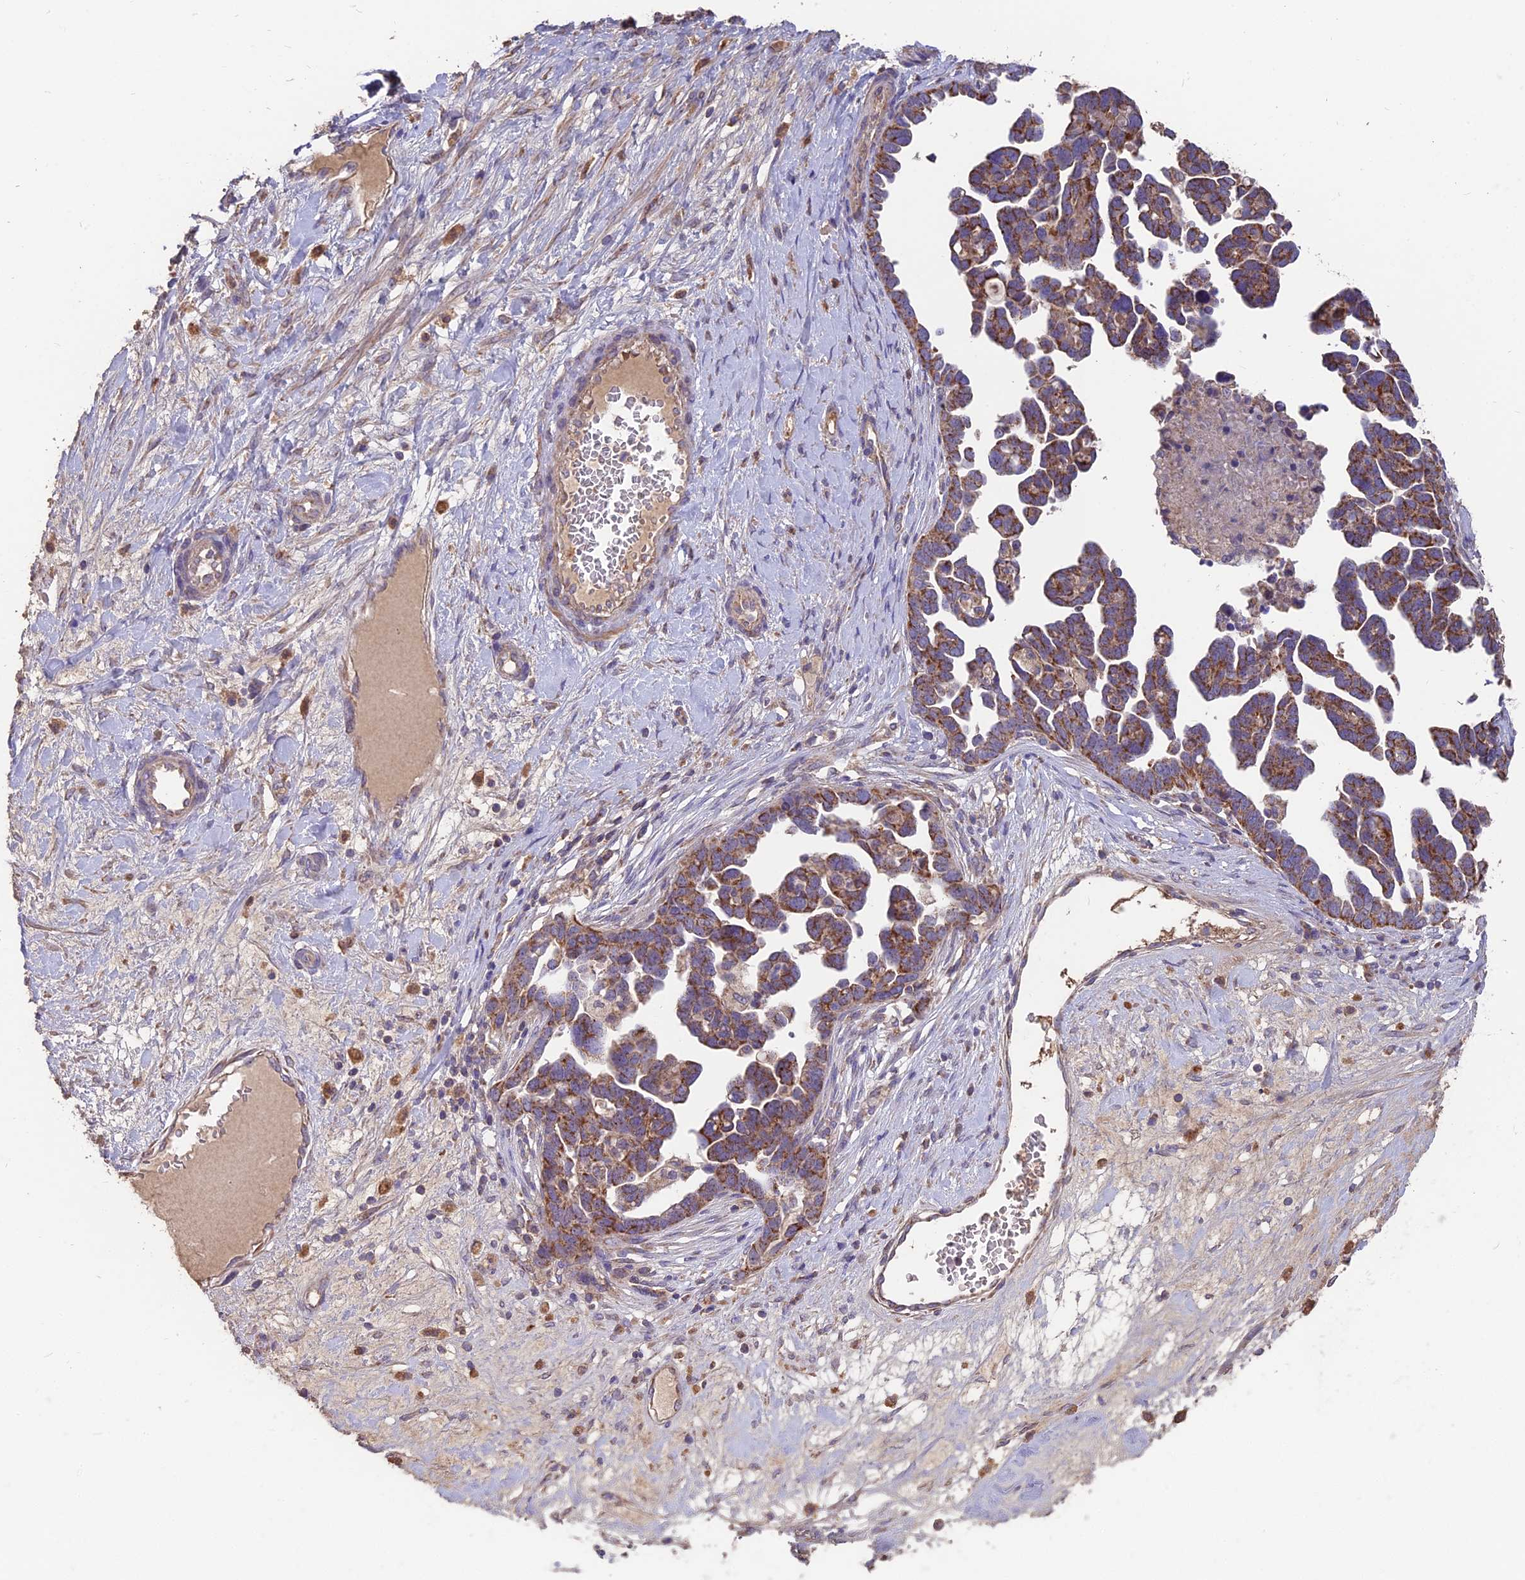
{"staining": {"intensity": "moderate", "quantity": ">75%", "location": "cytoplasmic/membranous"}, "tissue": "ovarian cancer", "cell_type": "Tumor cells", "image_type": "cancer", "snomed": [{"axis": "morphology", "description": "Cystadenocarcinoma, serous, NOS"}, {"axis": "topography", "description": "Ovary"}], "caption": "Brown immunohistochemical staining in human serous cystadenocarcinoma (ovarian) exhibits moderate cytoplasmic/membranous expression in approximately >75% of tumor cells. (DAB (3,3'-diaminobenzidine) IHC, brown staining for protein, blue staining for nuclei).", "gene": "IFT22", "patient": {"sex": "female", "age": 54}}